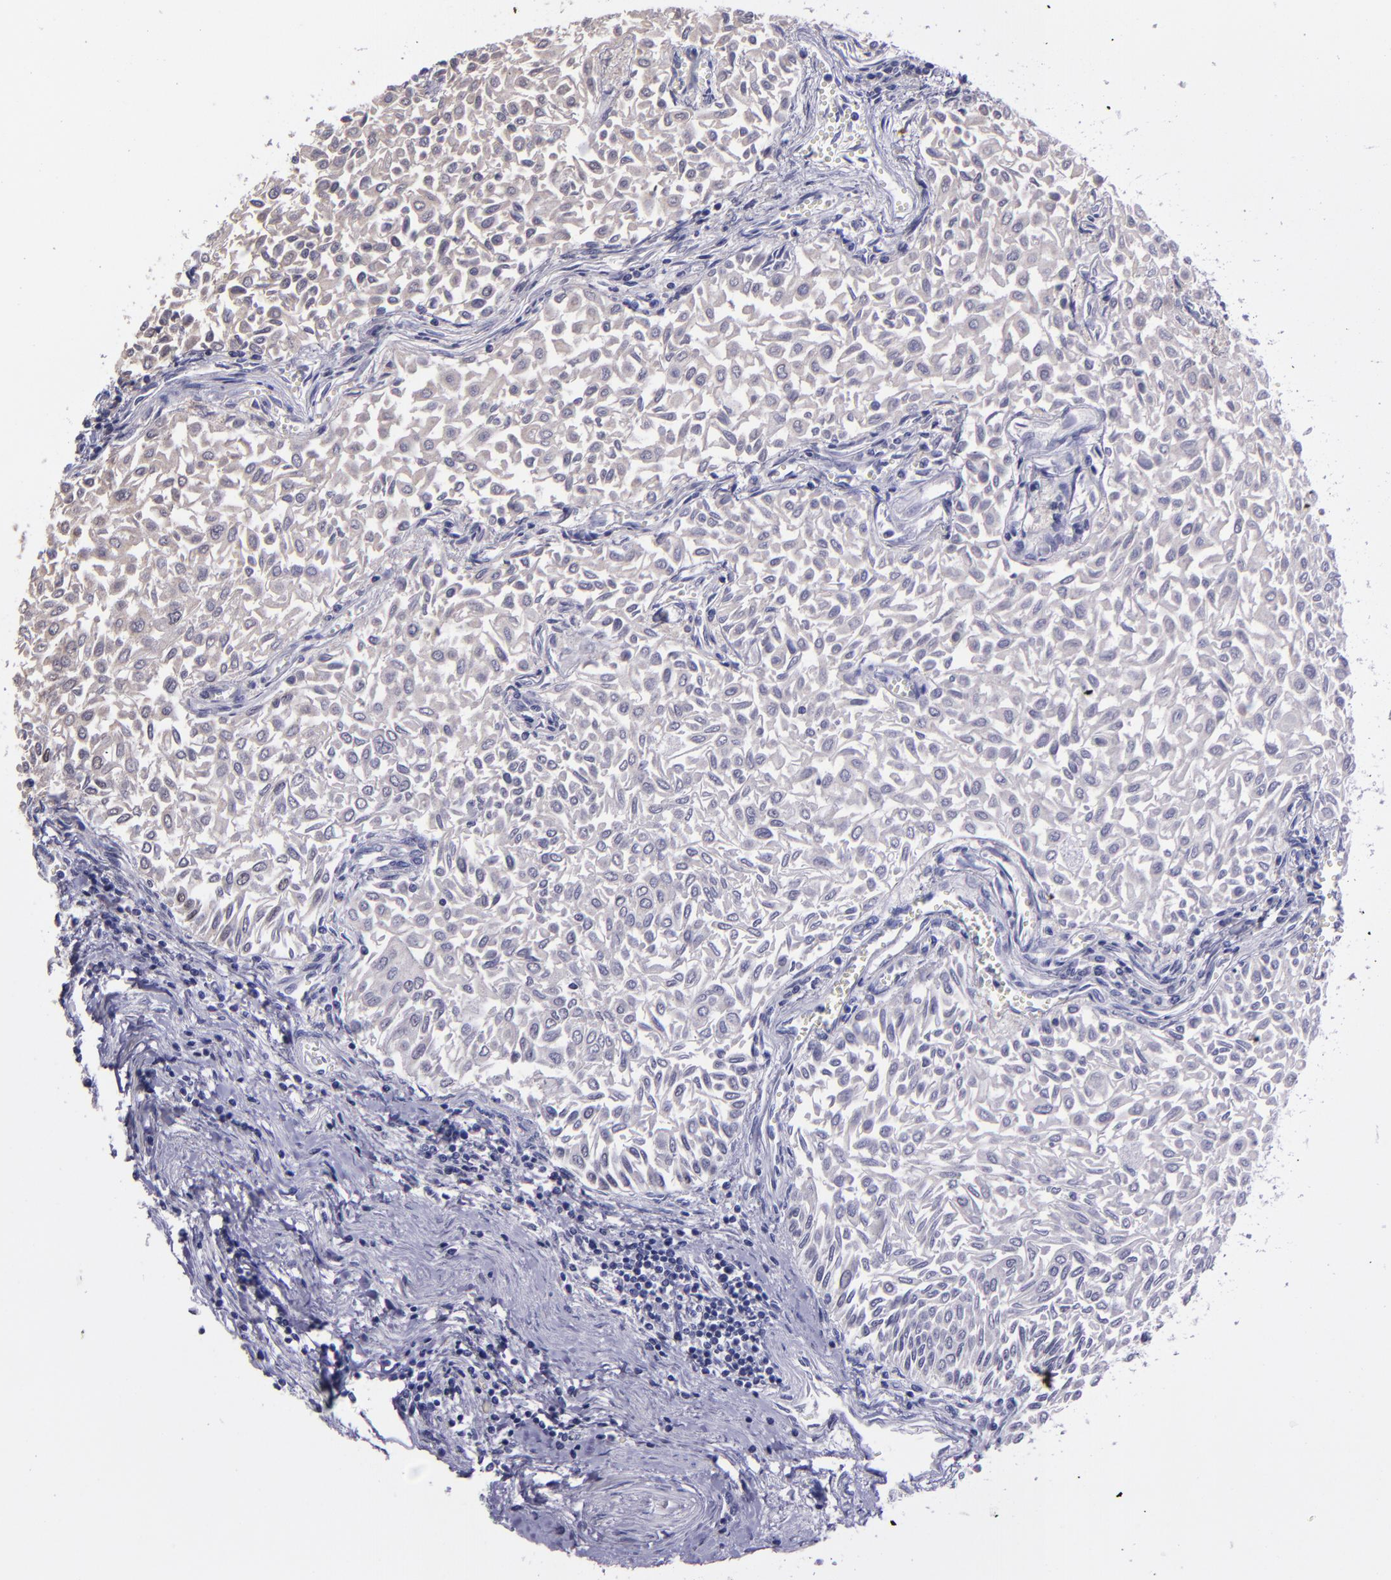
{"staining": {"intensity": "weak", "quantity": ">75%", "location": "cytoplasmic/membranous"}, "tissue": "urothelial cancer", "cell_type": "Tumor cells", "image_type": "cancer", "snomed": [{"axis": "morphology", "description": "Urothelial carcinoma, Low grade"}, {"axis": "topography", "description": "Urinary bladder"}], "caption": "A photomicrograph of human urothelial cancer stained for a protein demonstrates weak cytoplasmic/membranous brown staining in tumor cells. Nuclei are stained in blue.", "gene": "SERPINF2", "patient": {"sex": "male", "age": 64}}